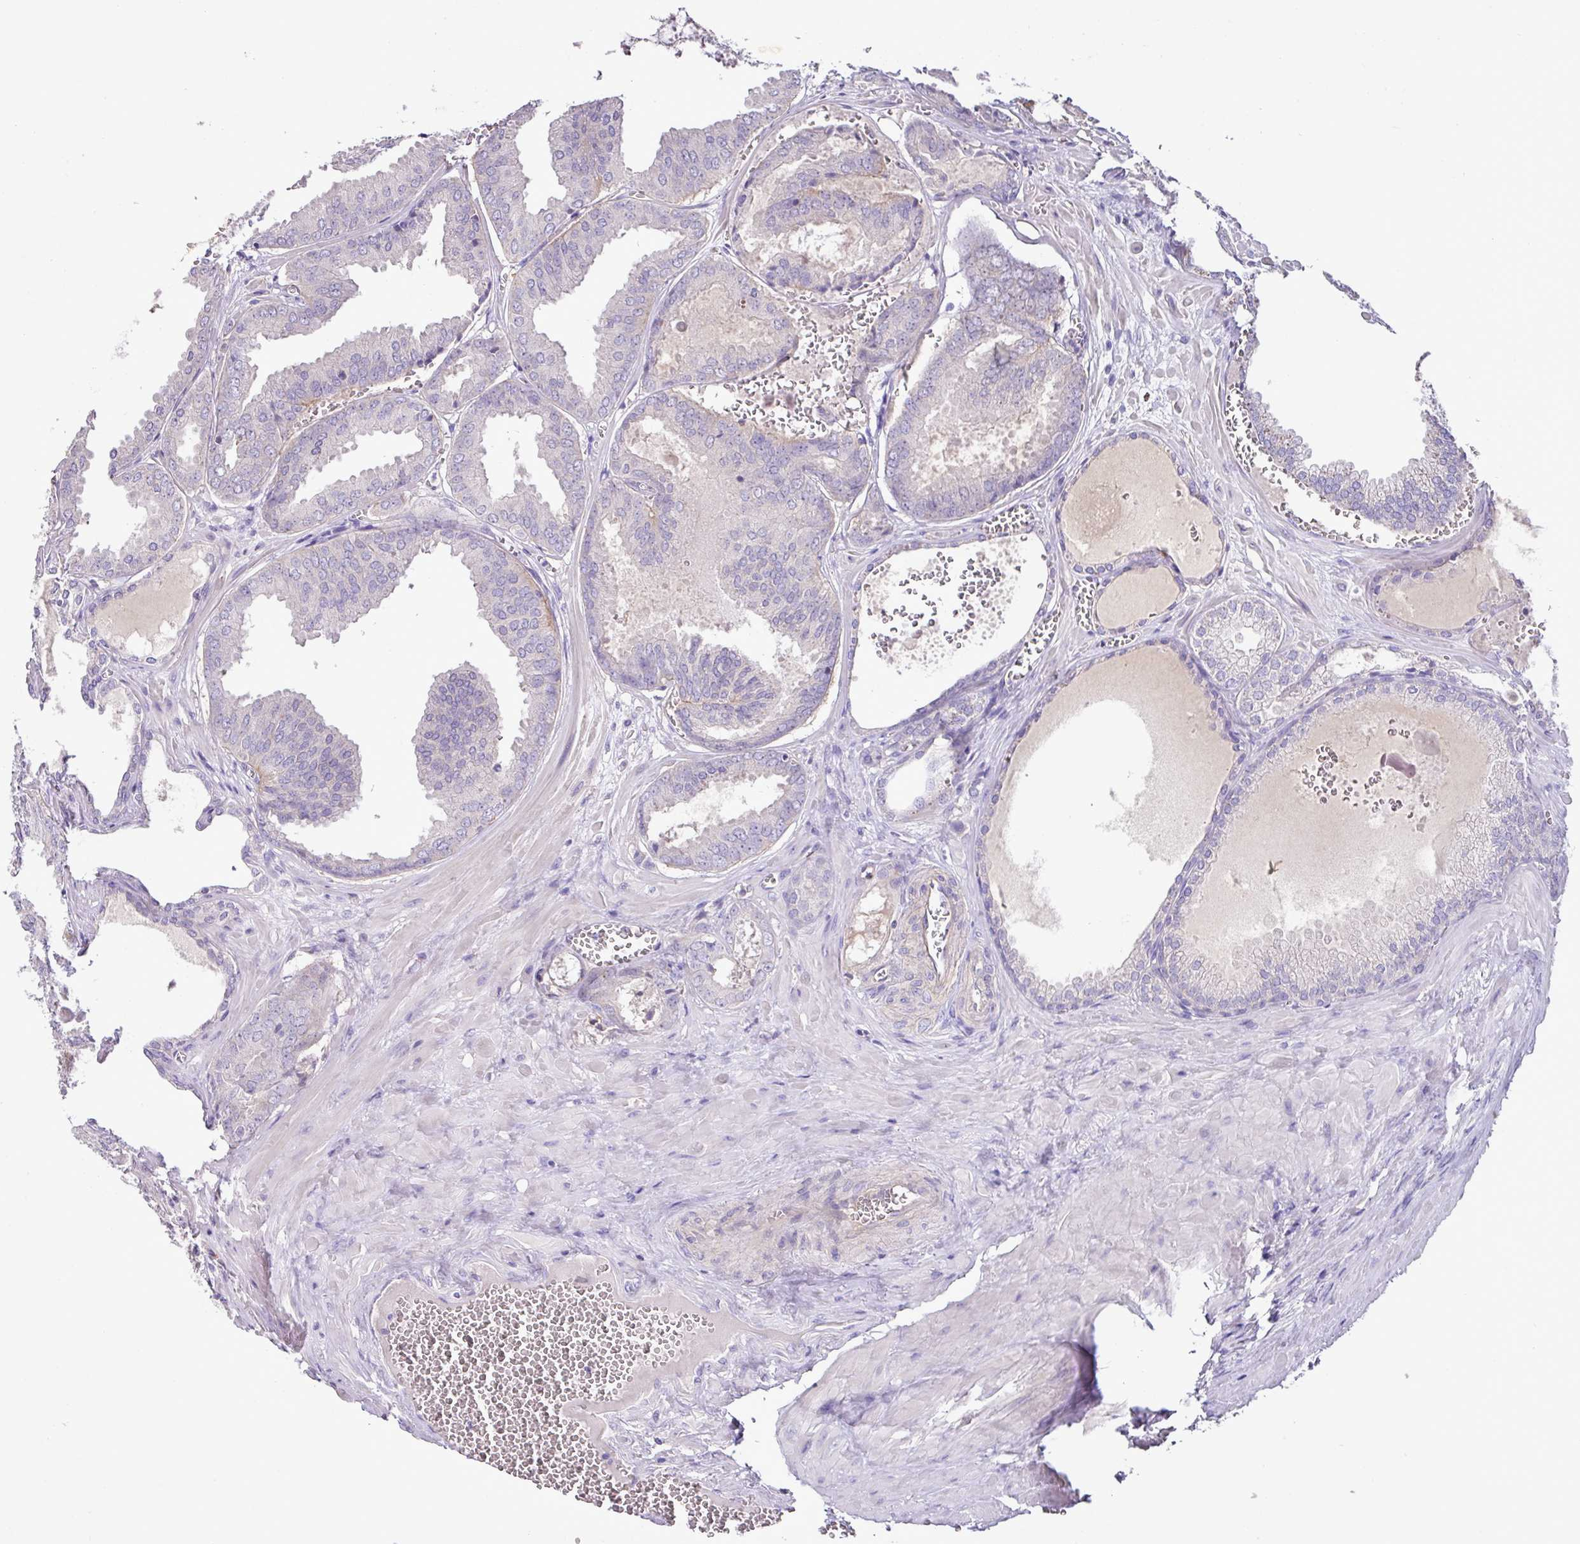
{"staining": {"intensity": "negative", "quantity": "none", "location": "none"}, "tissue": "prostate cancer", "cell_type": "Tumor cells", "image_type": "cancer", "snomed": [{"axis": "morphology", "description": "Adenocarcinoma, Low grade"}, {"axis": "topography", "description": "Prostate"}], "caption": "High magnification brightfield microscopy of prostate cancer stained with DAB (brown) and counterstained with hematoxylin (blue): tumor cells show no significant staining.", "gene": "AGR3", "patient": {"sex": "male", "age": 67}}